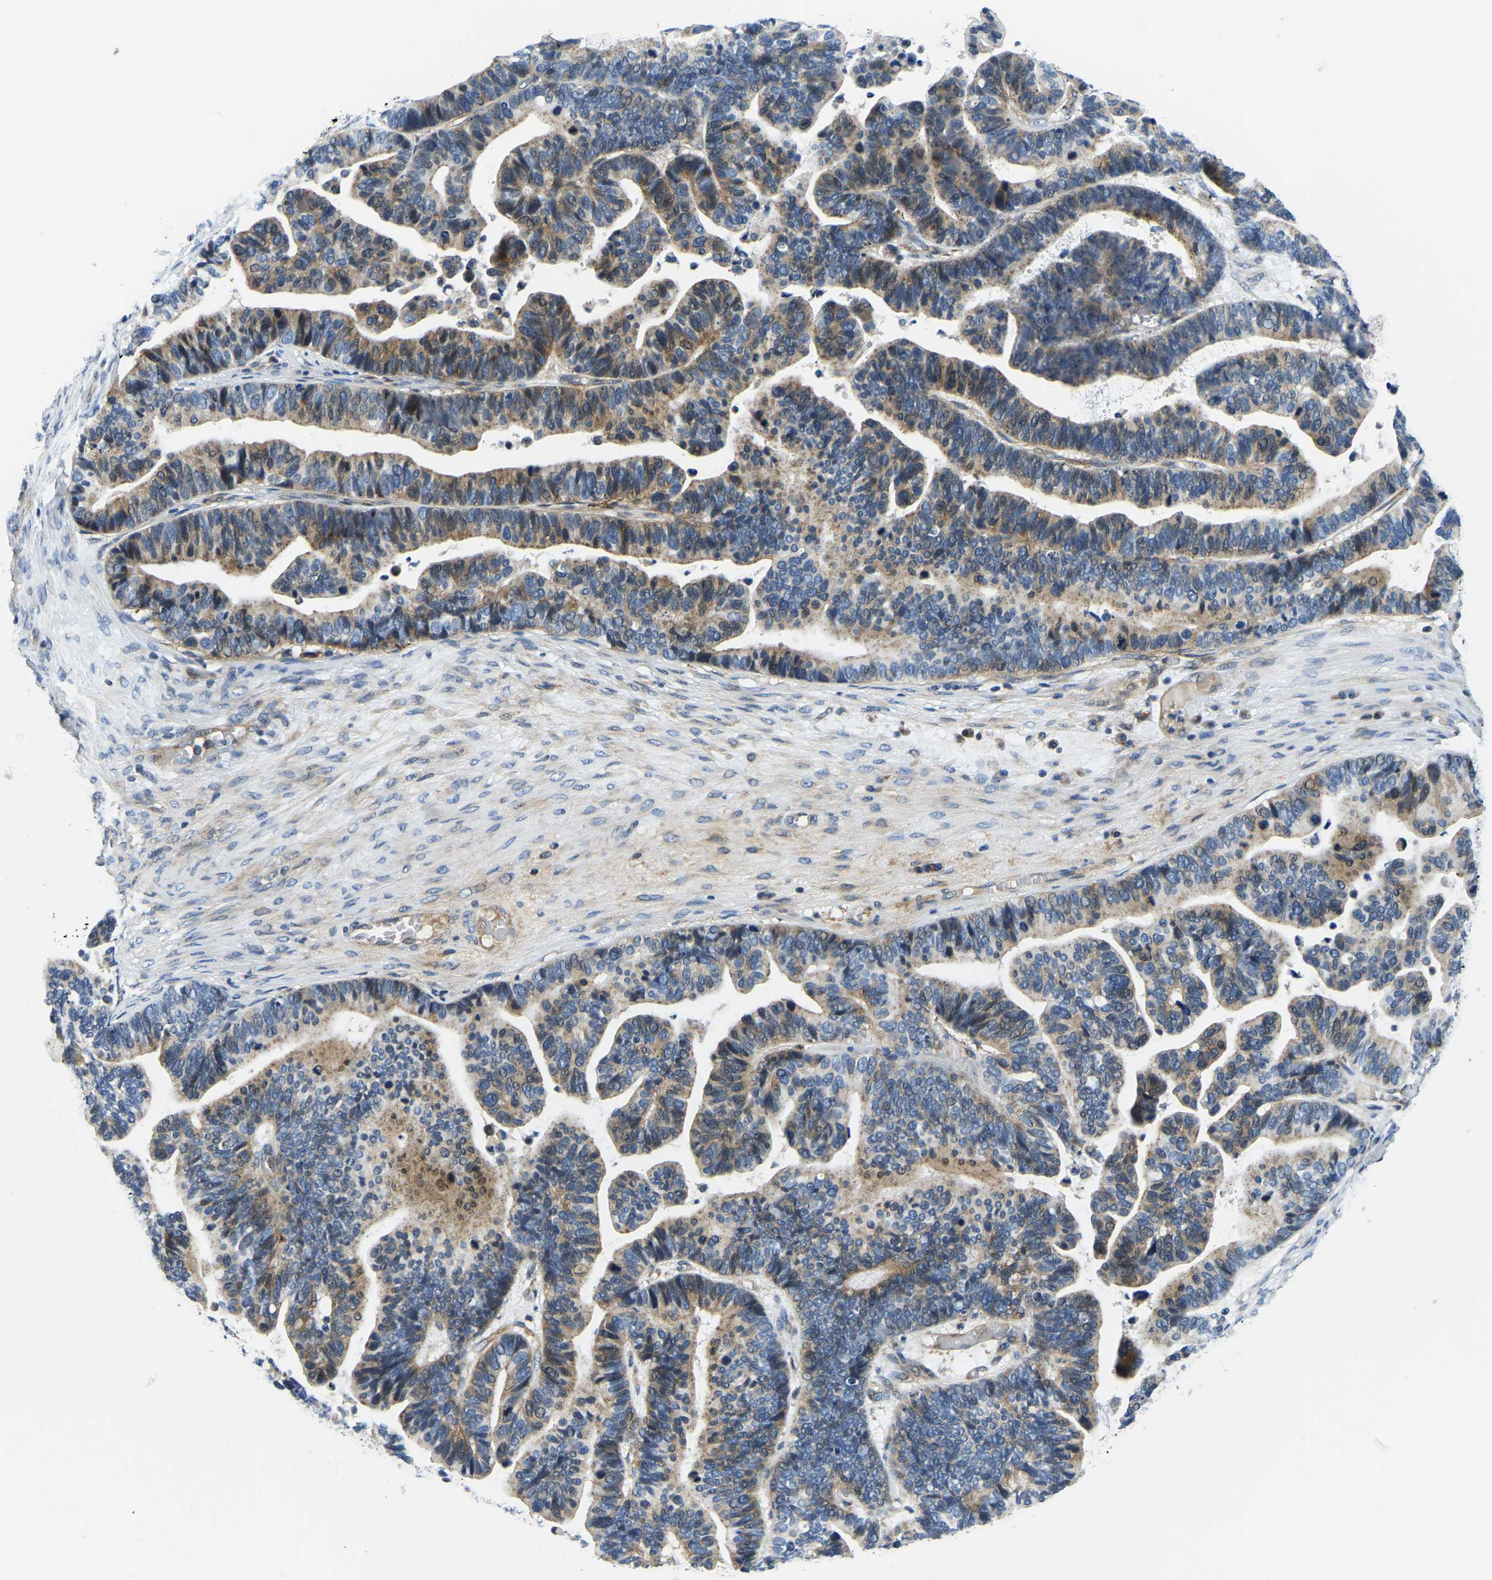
{"staining": {"intensity": "moderate", "quantity": ">75%", "location": "cytoplasmic/membranous"}, "tissue": "ovarian cancer", "cell_type": "Tumor cells", "image_type": "cancer", "snomed": [{"axis": "morphology", "description": "Cystadenocarcinoma, serous, NOS"}, {"axis": "topography", "description": "Ovary"}], "caption": "A micrograph of ovarian cancer (serous cystadenocarcinoma) stained for a protein displays moderate cytoplasmic/membranous brown staining in tumor cells.", "gene": "RNF39", "patient": {"sex": "female", "age": 56}}